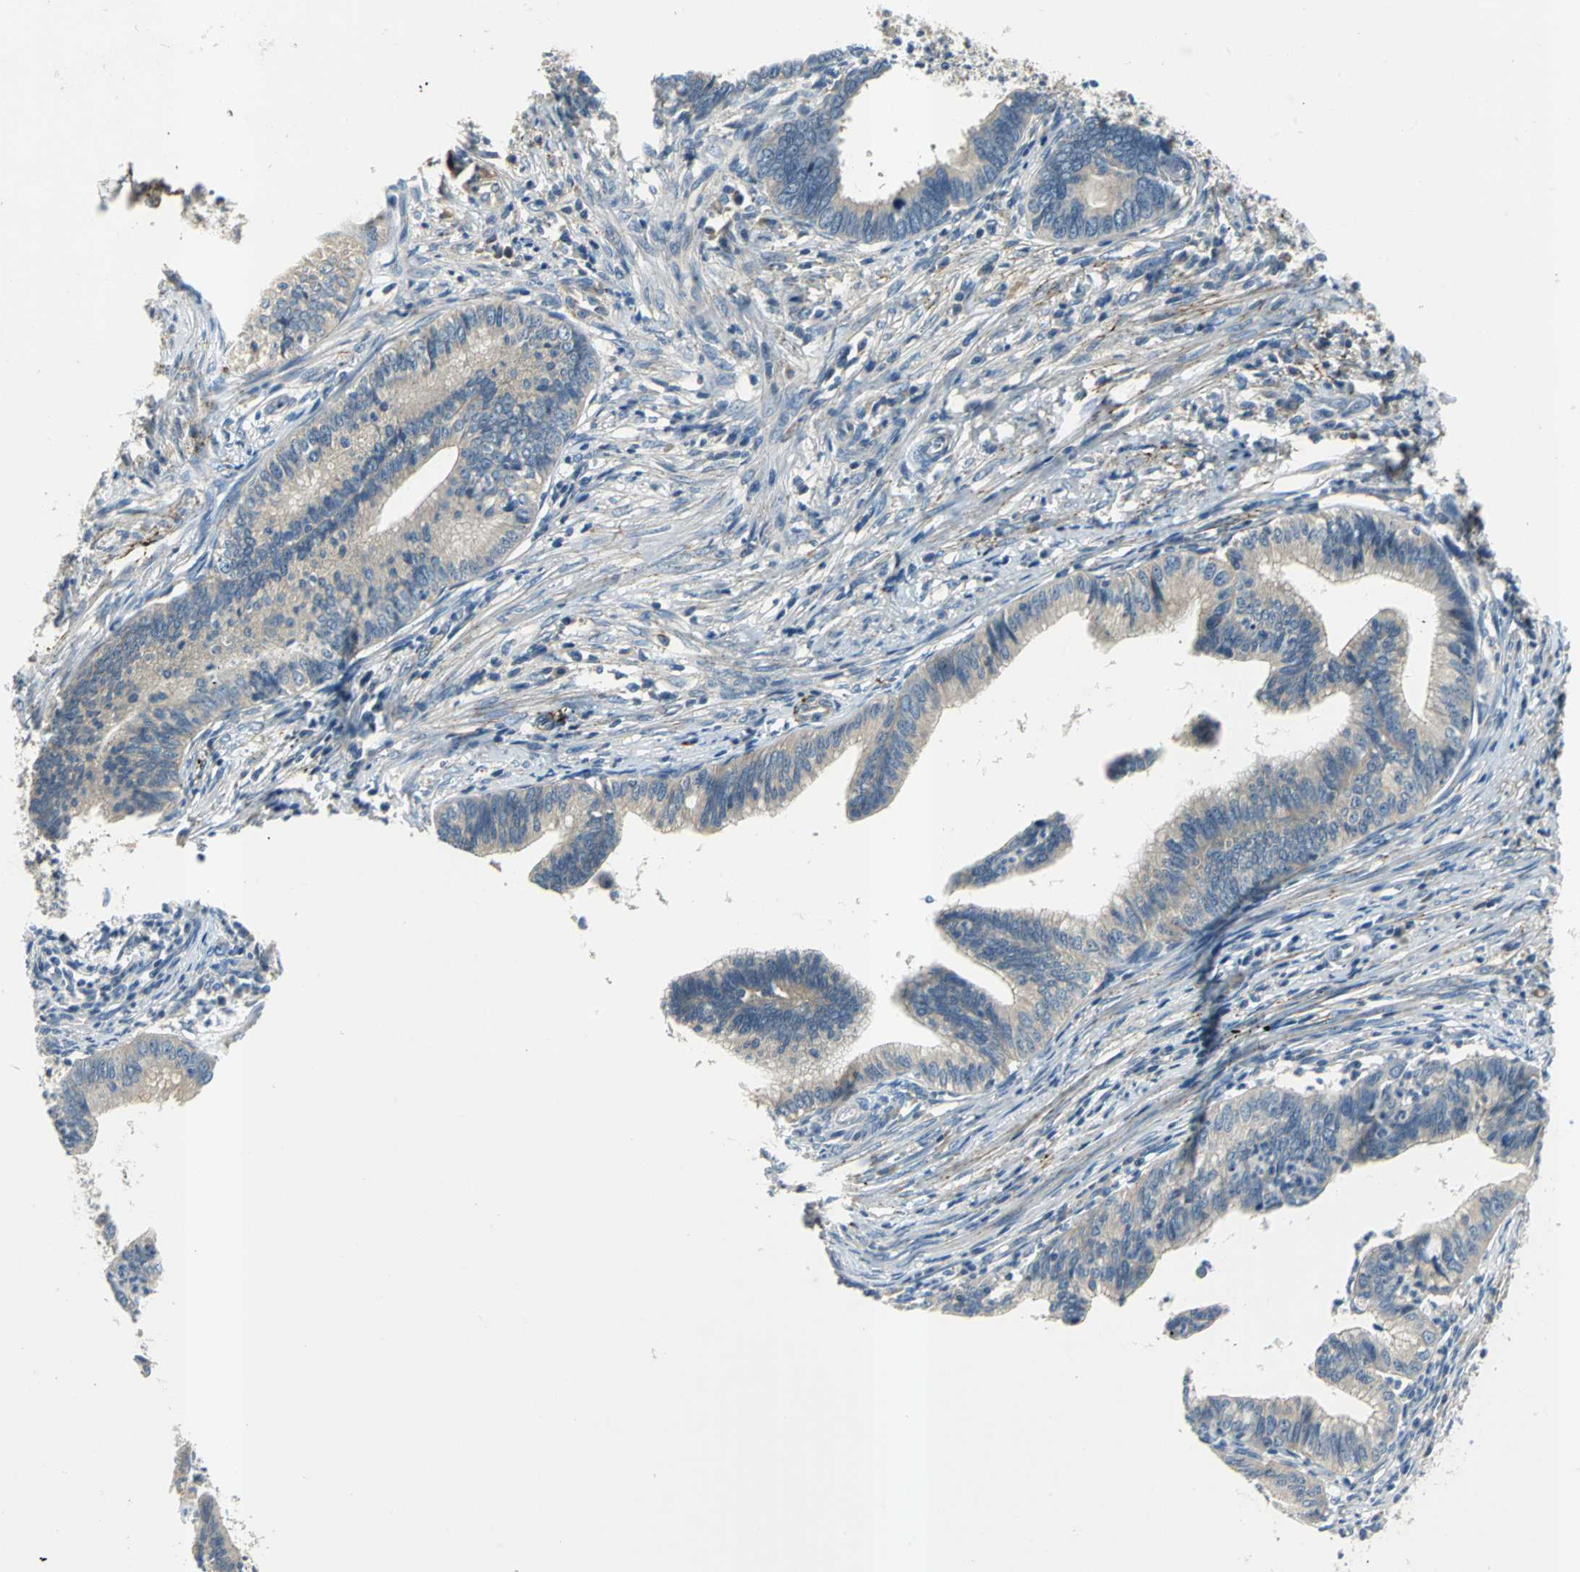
{"staining": {"intensity": "negative", "quantity": "none", "location": "none"}, "tissue": "cervical cancer", "cell_type": "Tumor cells", "image_type": "cancer", "snomed": [{"axis": "morphology", "description": "Adenocarcinoma, NOS"}, {"axis": "topography", "description": "Cervix"}], "caption": "DAB immunohistochemical staining of cervical cancer shows no significant positivity in tumor cells.", "gene": "SLC16A7", "patient": {"sex": "female", "age": 36}}